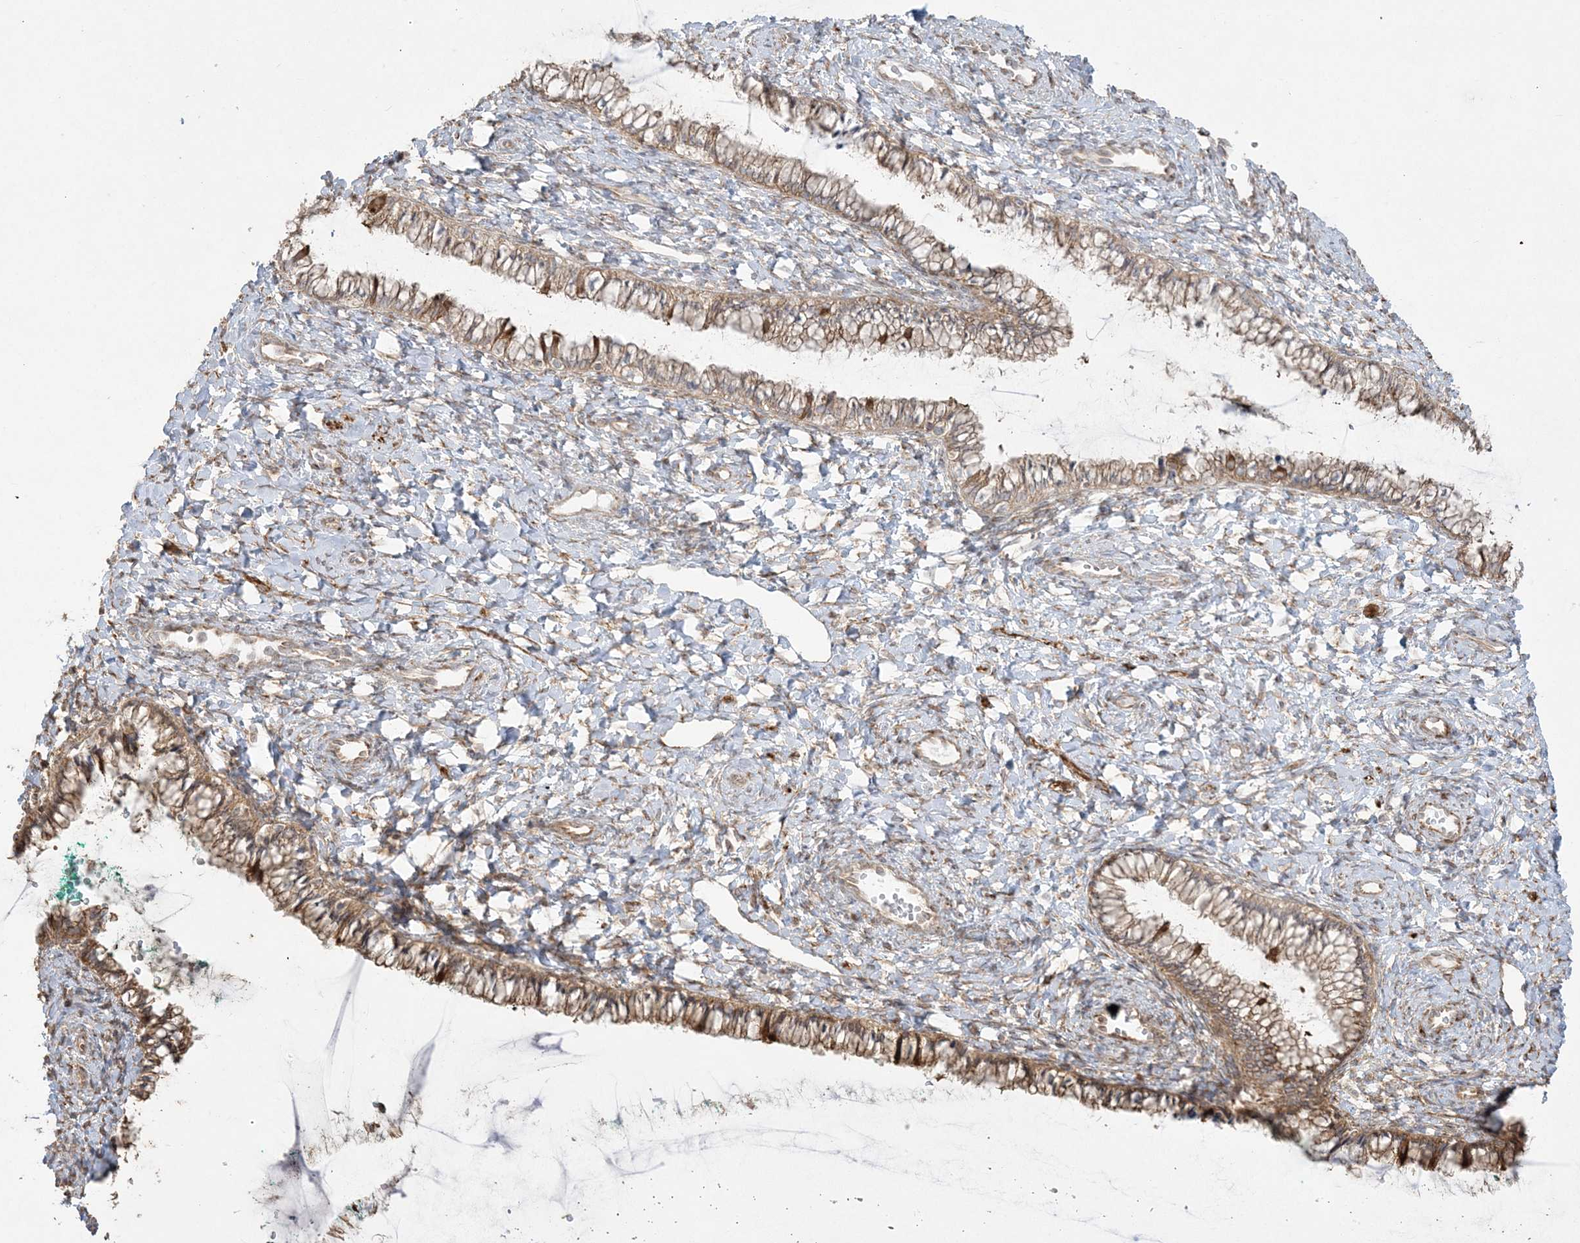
{"staining": {"intensity": "moderate", "quantity": "25%-75%", "location": "cytoplasmic/membranous"}, "tissue": "cervix", "cell_type": "Glandular cells", "image_type": "normal", "snomed": [{"axis": "morphology", "description": "Normal tissue, NOS"}, {"axis": "morphology", "description": "Adenocarcinoma, NOS"}, {"axis": "topography", "description": "Cervix"}], "caption": "The photomicrograph shows staining of normal cervix, revealing moderate cytoplasmic/membranous protein positivity (brown color) within glandular cells. Nuclei are stained in blue.", "gene": "ZC3H6", "patient": {"sex": "female", "age": 29}}